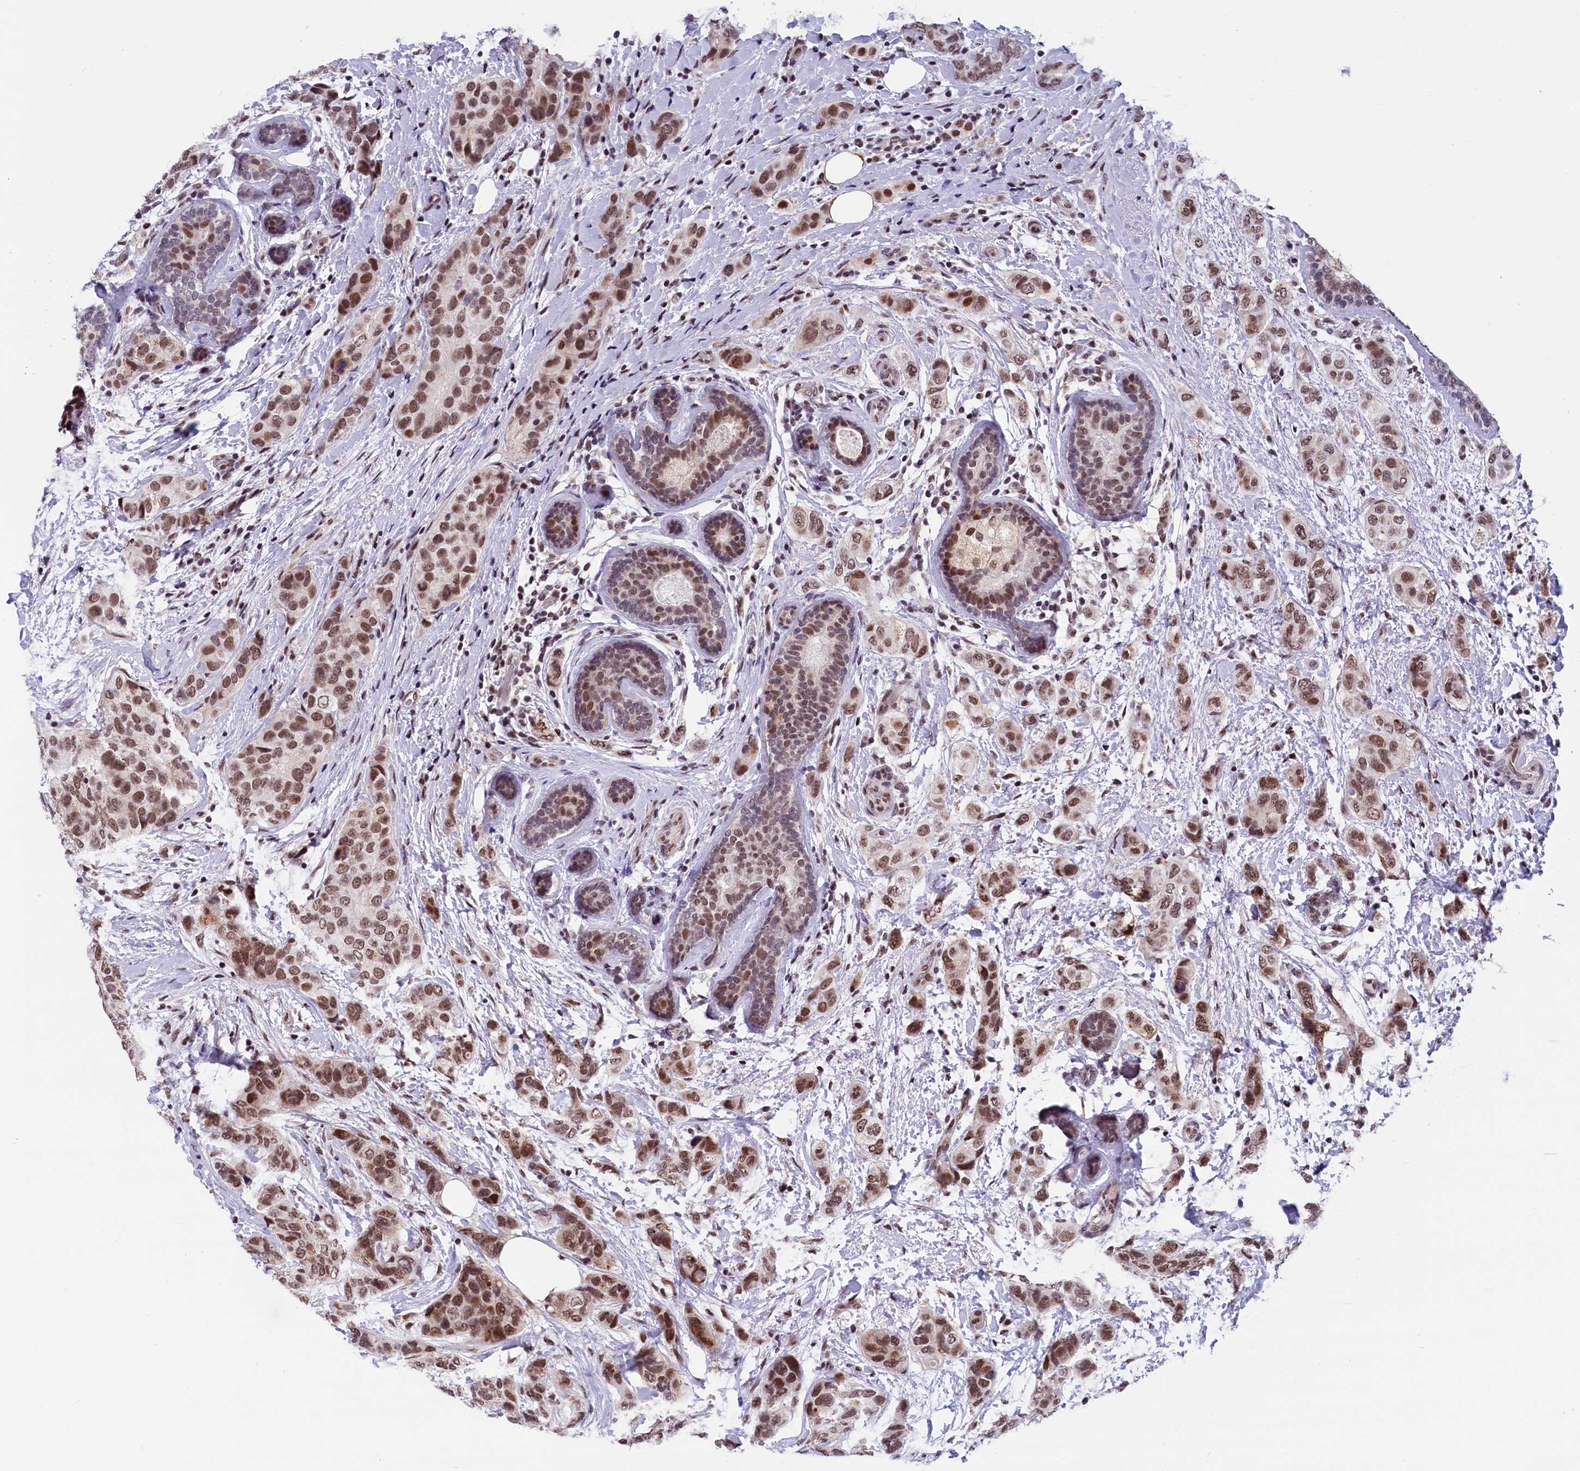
{"staining": {"intensity": "moderate", "quantity": ">75%", "location": "nuclear"}, "tissue": "breast cancer", "cell_type": "Tumor cells", "image_type": "cancer", "snomed": [{"axis": "morphology", "description": "Lobular carcinoma"}, {"axis": "topography", "description": "Breast"}], "caption": "Moderate nuclear protein positivity is identified in approximately >75% of tumor cells in breast cancer (lobular carcinoma).", "gene": "CDYL2", "patient": {"sex": "female", "age": 51}}